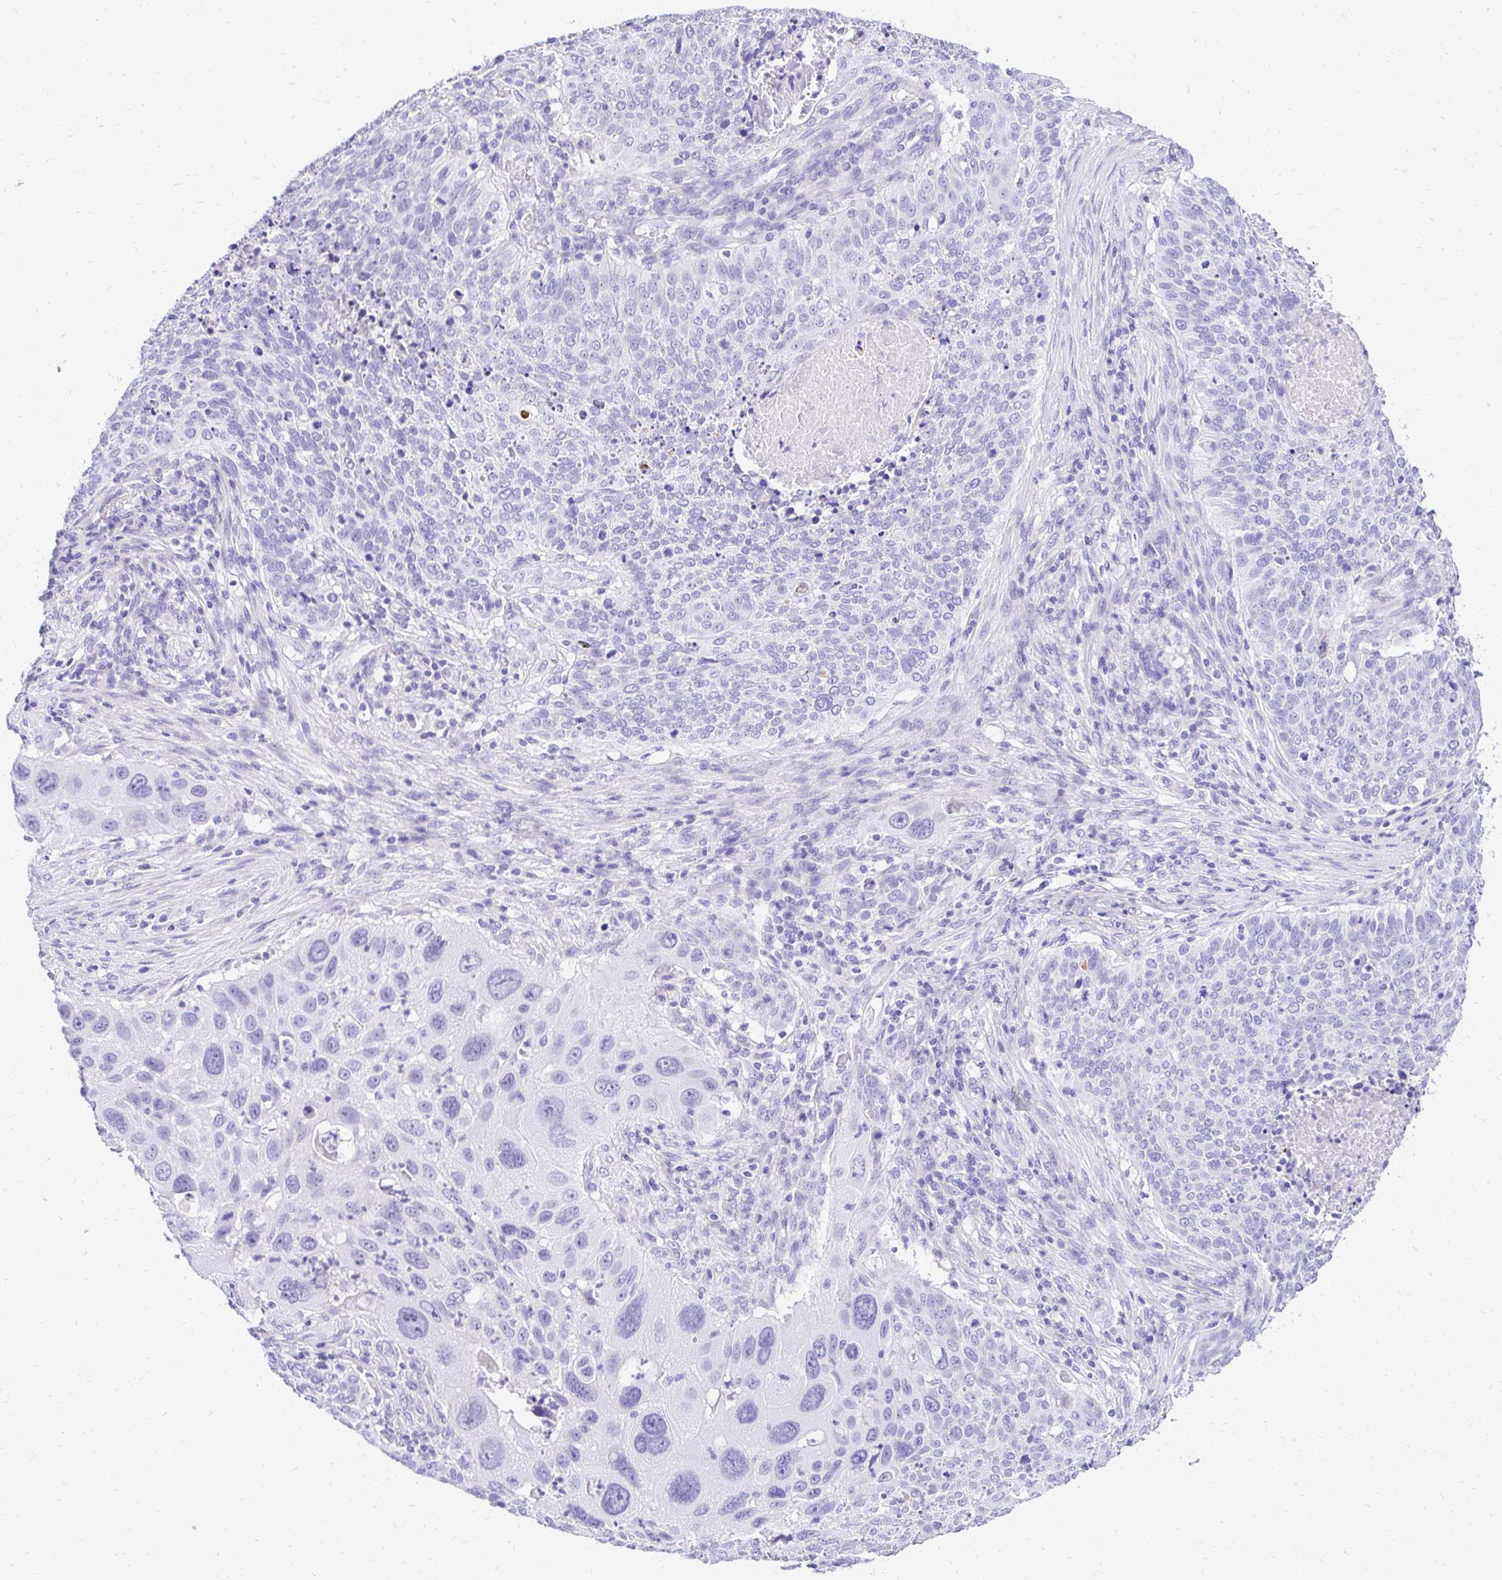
{"staining": {"intensity": "negative", "quantity": "none", "location": "none"}, "tissue": "lung cancer", "cell_type": "Tumor cells", "image_type": "cancer", "snomed": [{"axis": "morphology", "description": "Squamous cell carcinoma, NOS"}, {"axis": "topography", "description": "Lung"}], "caption": "A high-resolution micrograph shows immunohistochemistry (IHC) staining of lung squamous cell carcinoma, which demonstrates no significant staining in tumor cells.", "gene": "S100G", "patient": {"sex": "male", "age": 63}}